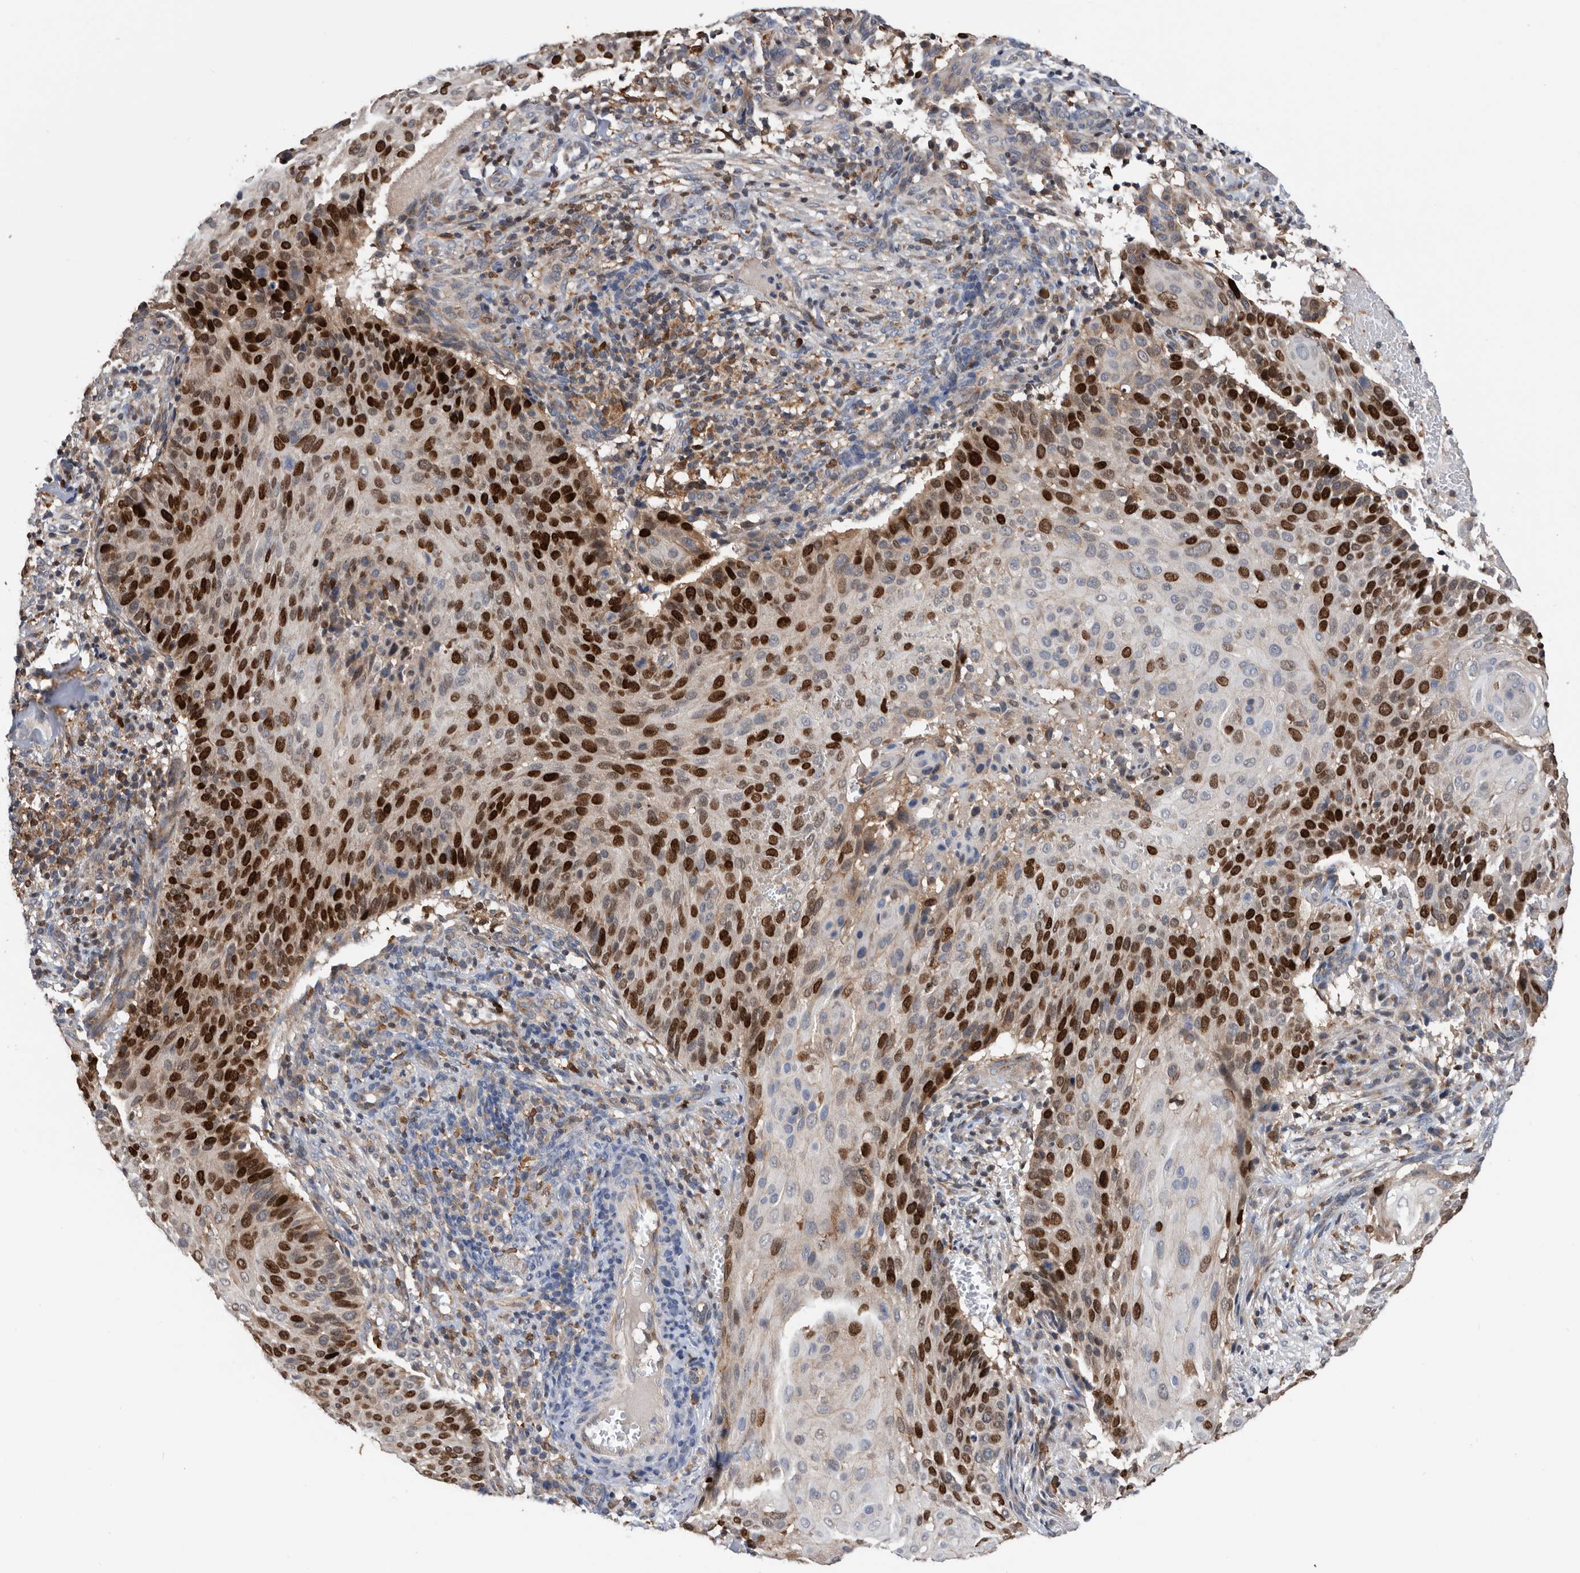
{"staining": {"intensity": "strong", "quantity": ">75%", "location": "nuclear"}, "tissue": "cervical cancer", "cell_type": "Tumor cells", "image_type": "cancer", "snomed": [{"axis": "morphology", "description": "Squamous cell carcinoma, NOS"}, {"axis": "topography", "description": "Cervix"}], "caption": "The image shows immunohistochemical staining of cervical cancer. There is strong nuclear expression is seen in approximately >75% of tumor cells.", "gene": "ATAD2", "patient": {"sex": "female", "age": 74}}